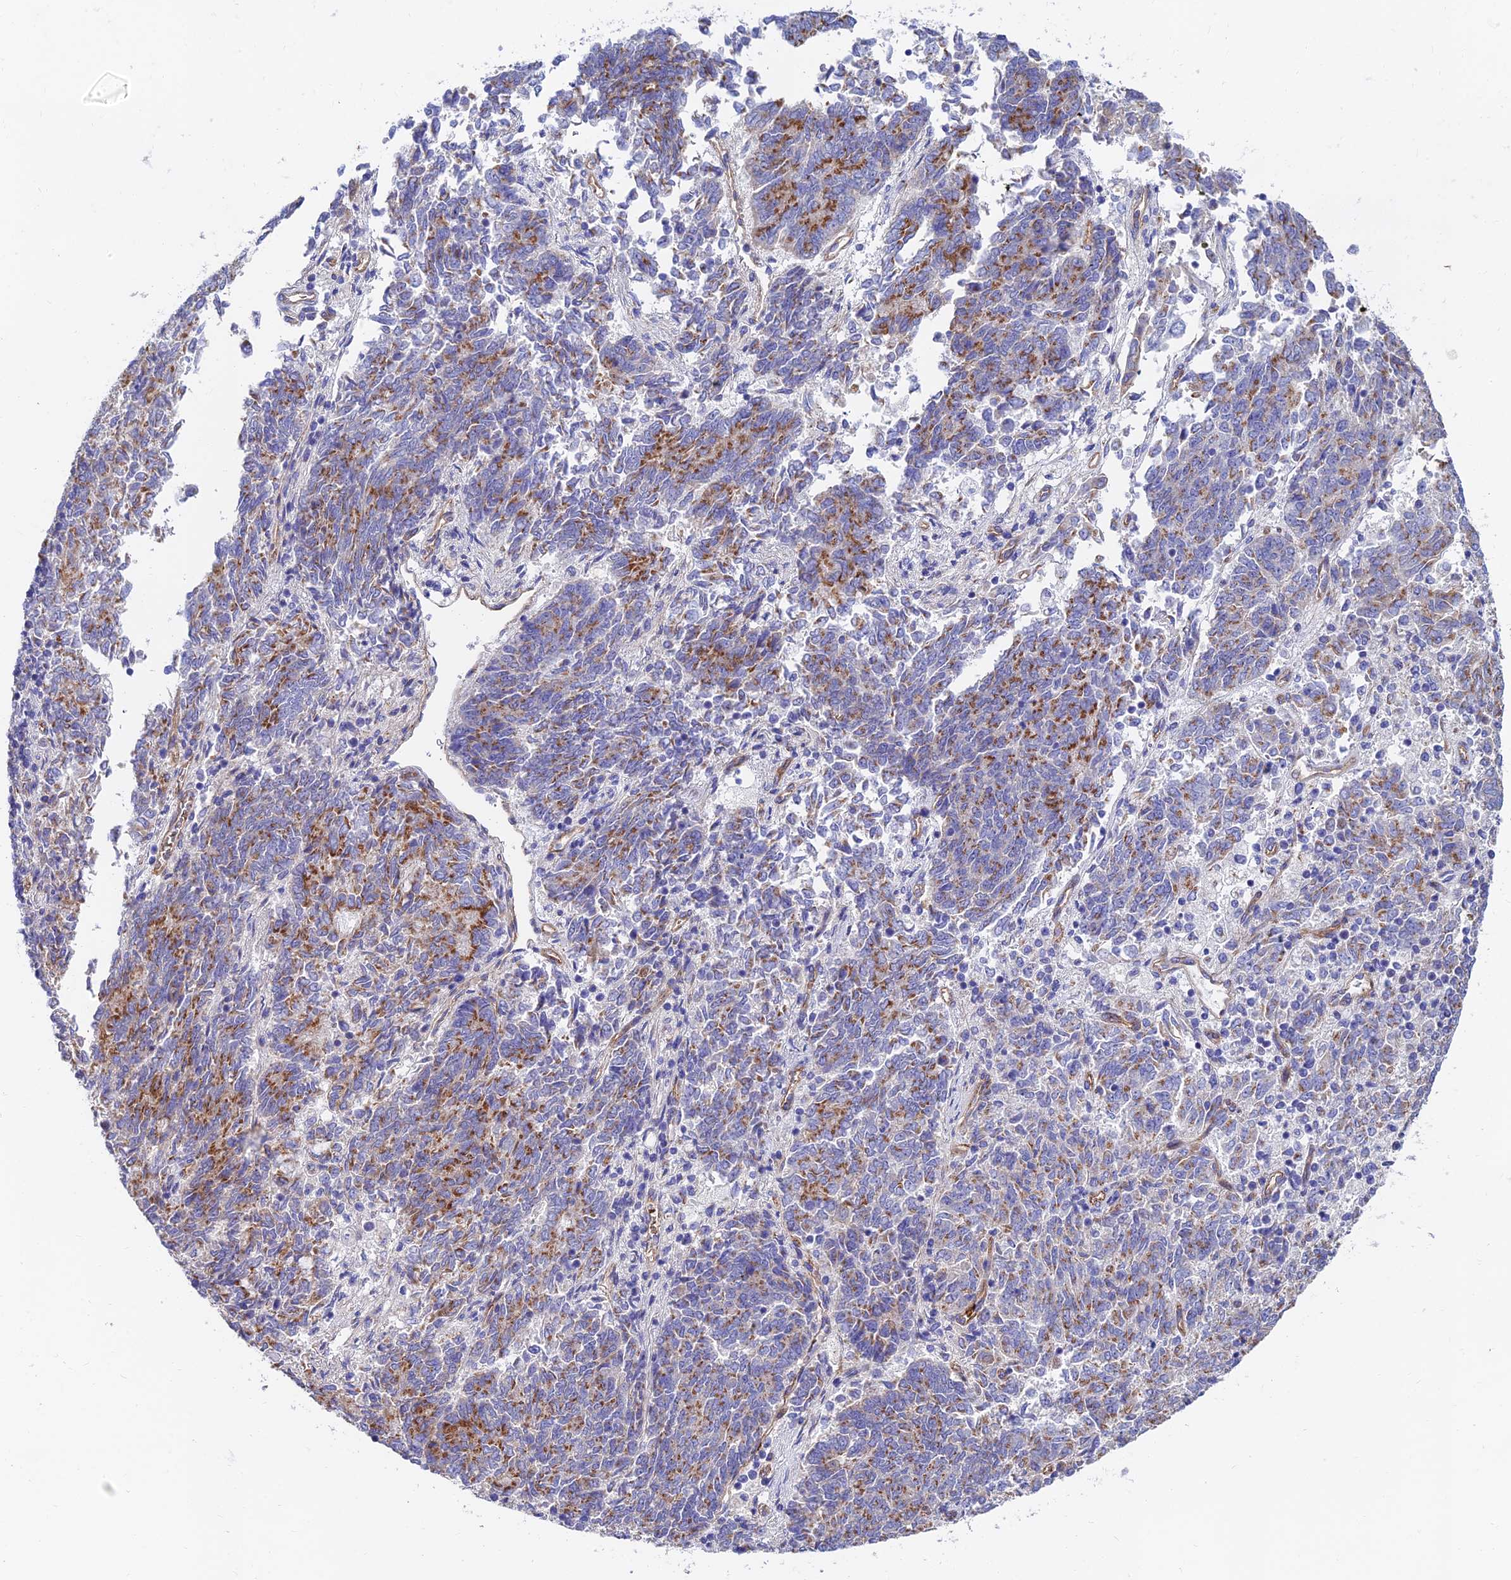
{"staining": {"intensity": "moderate", "quantity": "25%-75%", "location": "cytoplasmic/membranous"}, "tissue": "endometrial cancer", "cell_type": "Tumor cells", "image_type": "cancer", "snomed": [{"axis": "morphology", "description": "Adenocarcinoma, NOS"}, {"axis": "topography", "description": "Endometrium"}], "caption": "DAB immunohistochemical staining of human endometrial adenocarcinoma demonstrates moderate cytoplasmic/membranous protein staining in about 25%-75% of tumor cells. The protein is stained brown, and the nuclei are stained in blue (DAB IHC with brightfield microscopy, high magnification).", "gene": "ADGRF3", "patient": {"sex": "female", "age": 80}}